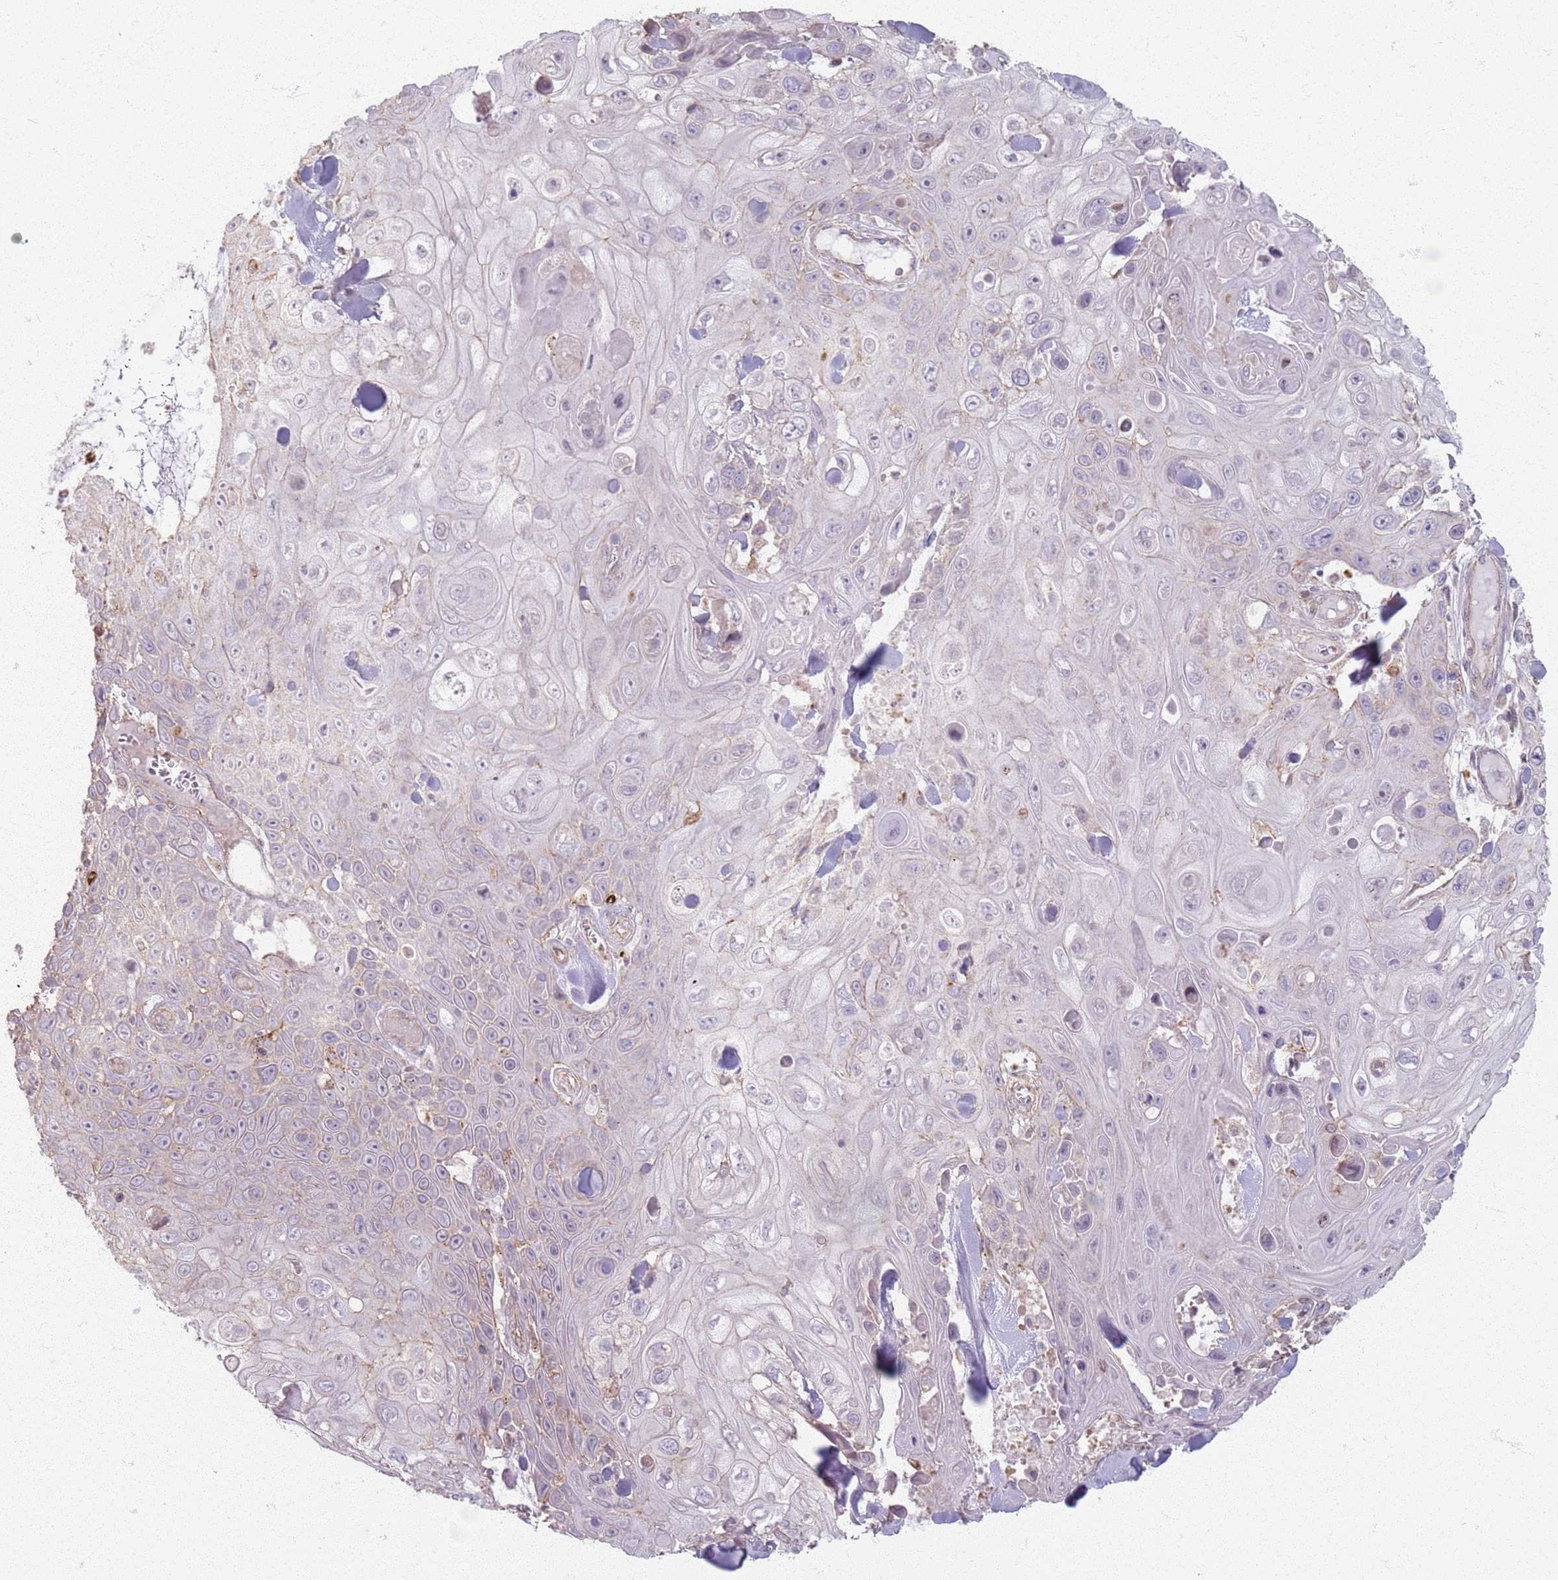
{"staining": {"intensity": "negative", "quantity": "none", "location": "none"}, "tissue": "skin cancer", "cell_type": "Tumor cells", "image_type": "cancer", "snomed": [{"axis": "morphology", "description": "Squamous cell carcinoma, NOS"}, {"axis": "topography", "description": "Skin"}], "caption": "Immunohistochemical staining of human skin cancer (squamous cell carcinoma) displays no significant expression in tumor cells.", "gene": "KCNA5", "patient": {"sex": "male", "age": 82}}